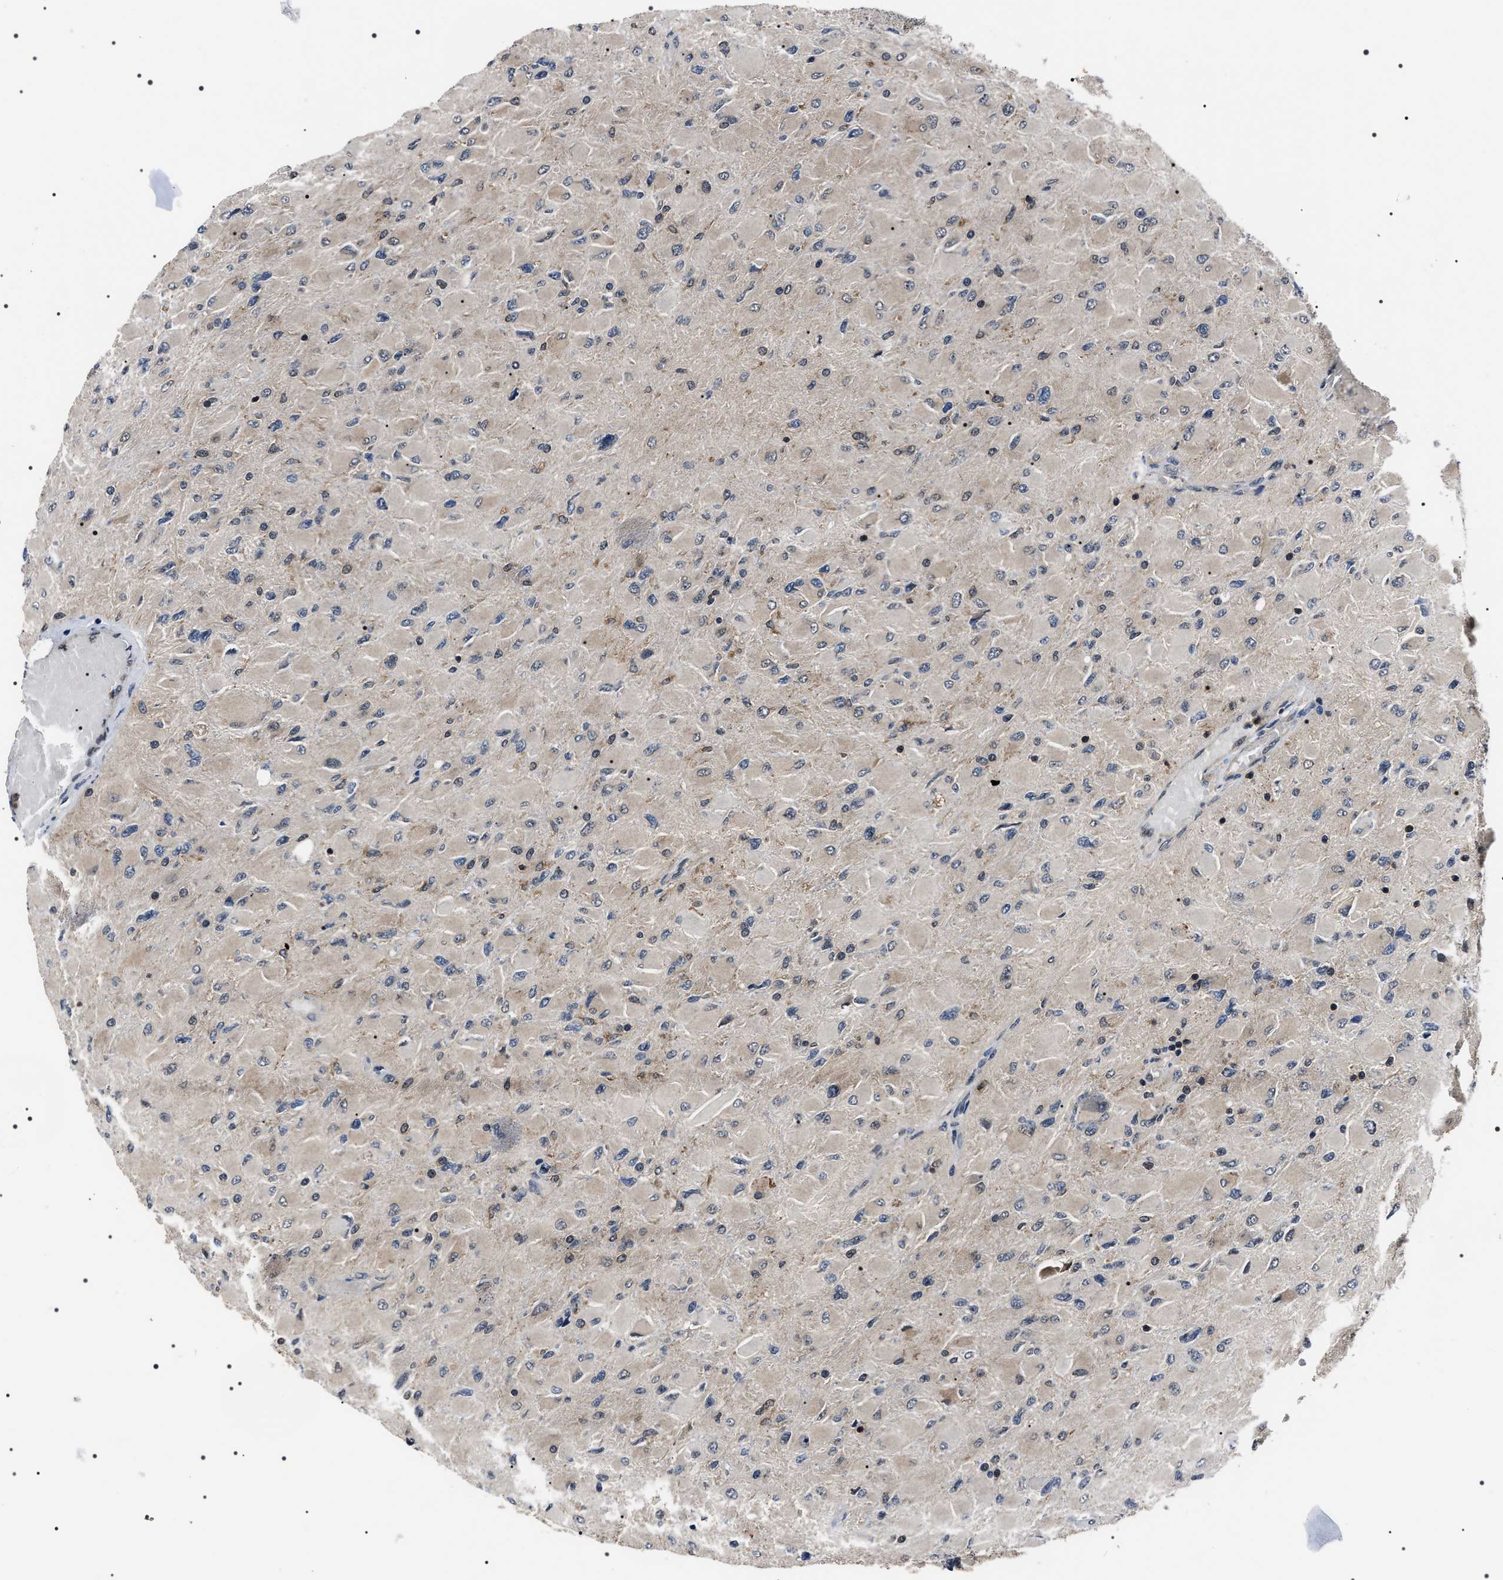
{"staining": {"intensity": "negative", "quantity": "none", "location": "none"}, "tissue": "glioma", "cell_type": "Tumor cells", "image_type": "cancer", "snomed": [{"axis": "morphology", "description": "Glioma, malignant, High grade"}, {"axis": "topography", "description": "Cerebral cortex"}], "caption": "An image of human glioma is negative for staining in tumor cells.", "gene": "SIPA1", "patient": {"sex": "female", "age": 36}}